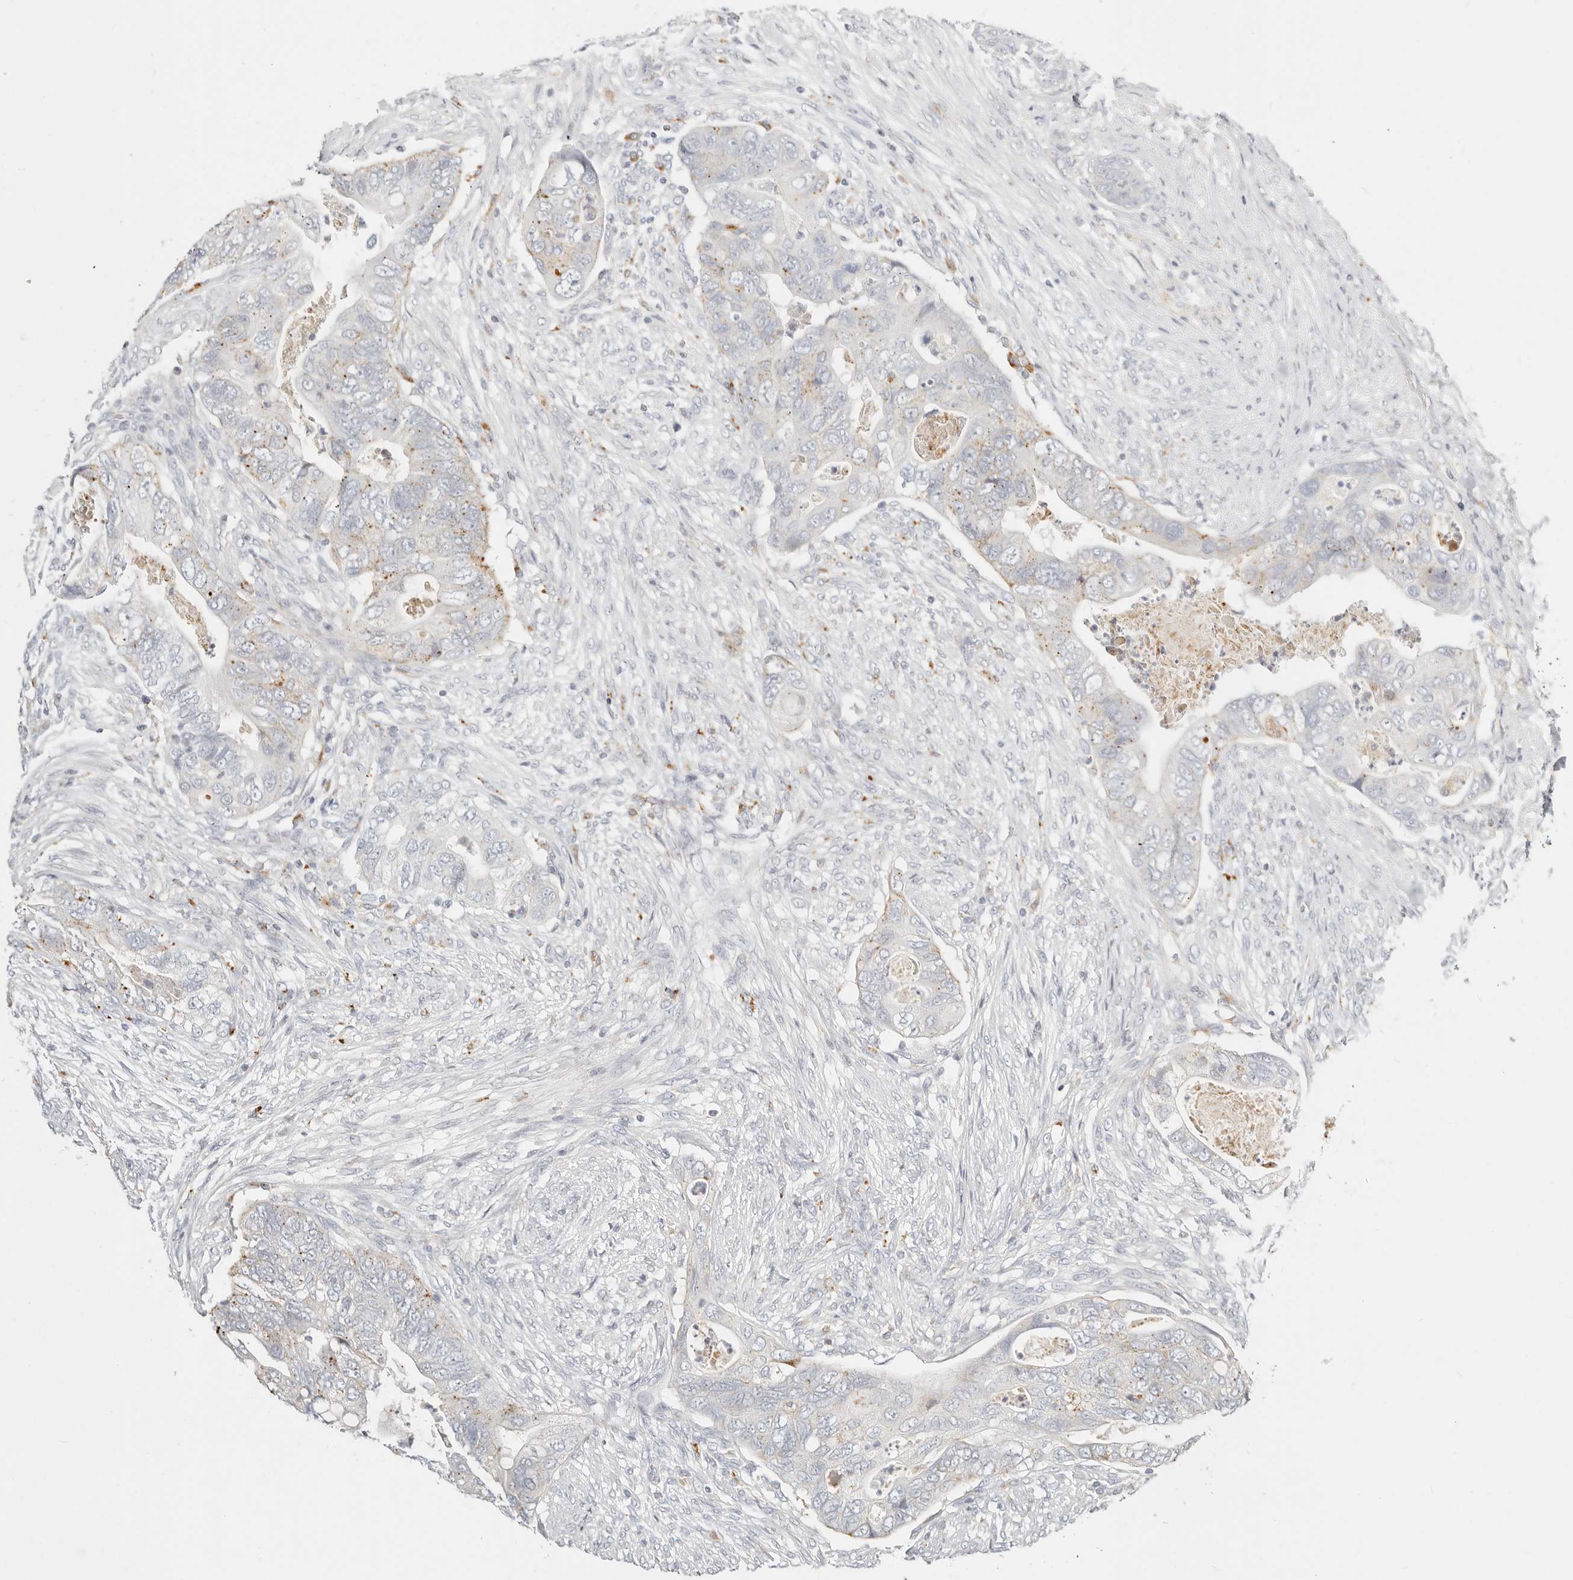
{"staining": {"intensity": "moderate", "quantity": "<25%", "location": "cytoplasmic/membranous"}, "tissue": "colorectal cancer", "cell_type": "Tumor cells", "image_type": "cancer", "snomed": [{"axis": "morphology", "description": "Adenocarcinoma, NOS"}, {"axis": "topography", "description": "Rectum"}], "caption": "Colorectal adenocarcinoma stained with a protein marker exhibits moderate staining in tumor cells.", "gene": "RNASET2", "patient": {"sex": "male", "age": 63}}